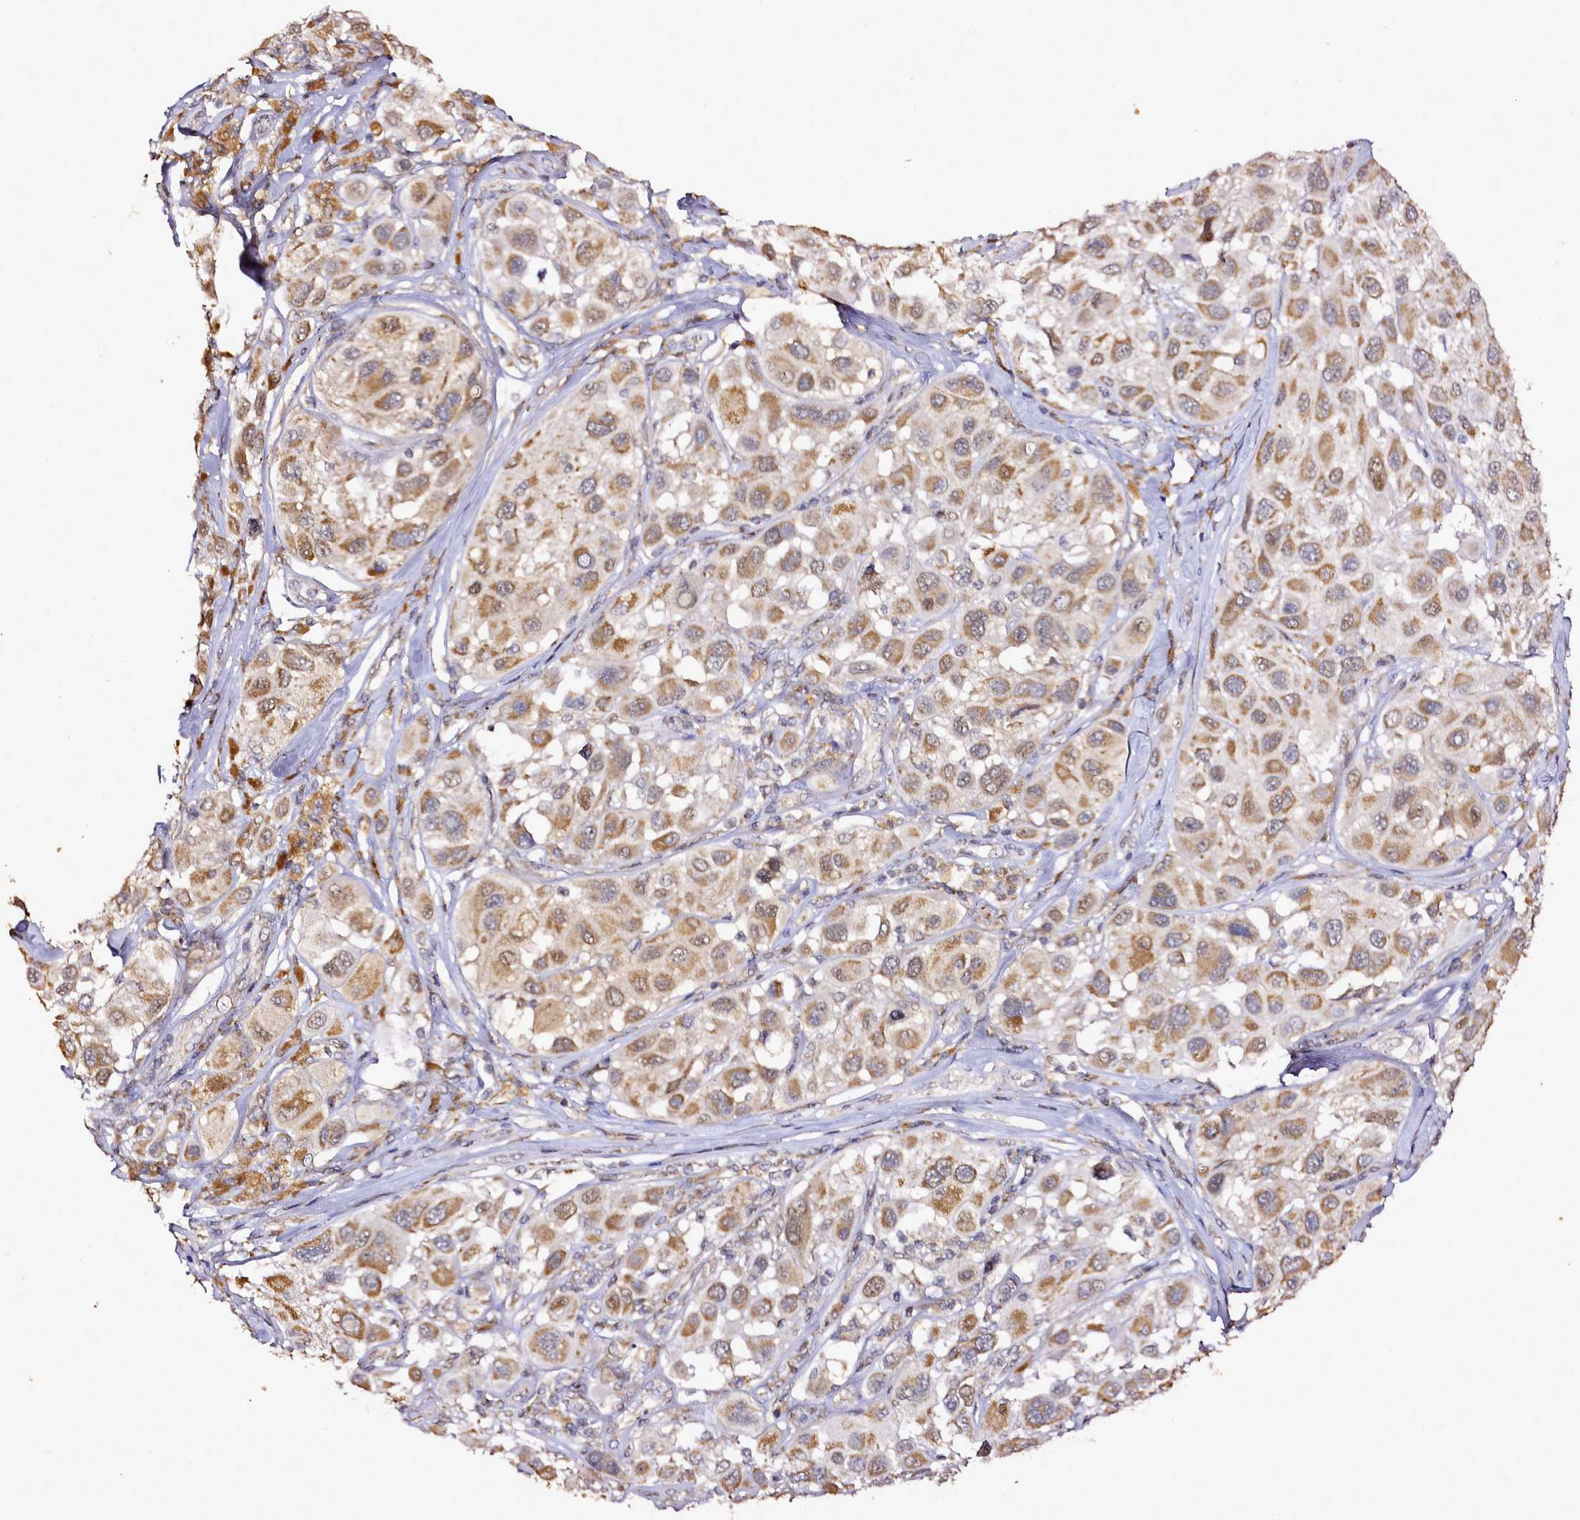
{"staining": {"intensity": "moderate", "quantity": ">75%", "location": "cytoplasmic/membranous"}, "tissue": "melanoma", "cell_type": "Tumor cells", "image_type": "cancer", "snomed": [{"axis": "morphology", "description": "Malignant melanoma, Metastatic site"}, {"axis": "topography", "description": "Skin"}], "caption": "Immunohistochemistry (IHC) staining of malignant melanoma (metastatic site), which demonstrates medium levels of moderate cytoplasmic/membranous expression in about >75% of tumor cells indicating moderate cytoplasmic/membranous protein expression. The staining was performed using DAB (brown) for protein detection and nuclei were counterstained in hematoxylin (blue).", "gene": "EDIL3", "patient": {"sex": "male", "age": 41}}